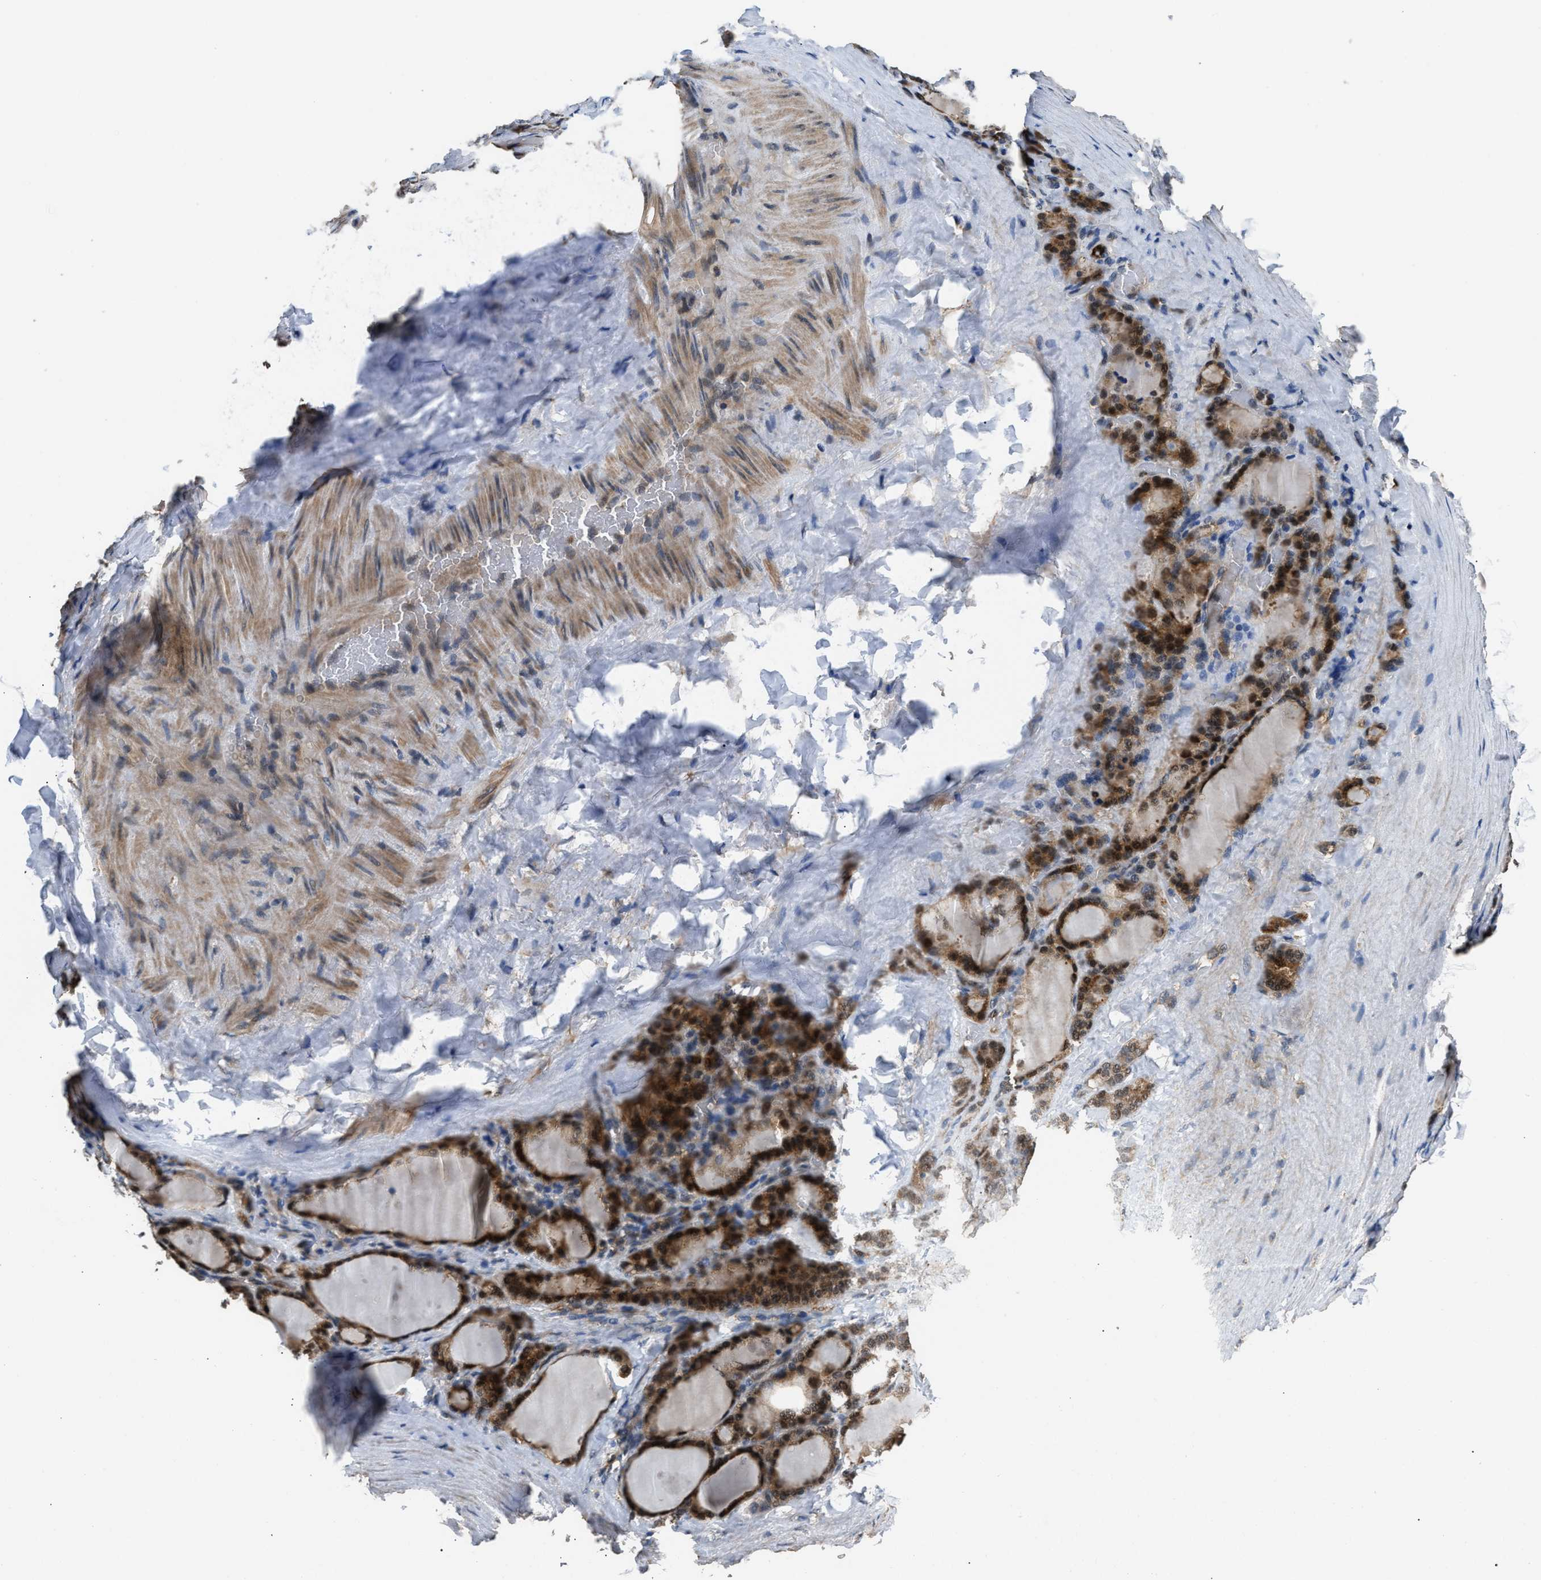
{"staining": {"intensity": "moderate", "quantity": ">75%", "location": "cytoplasmic/membranous,nuclear"}, "tissue": "thyroid gland", "cell_type": "Glandular cells", "image_type": "normal", "snomed": [{"axis": "morphology", "description": "Normal tissue, NOS"}, {"axis": "topography", "description": "Thyroid gland"}], "caption": "DAB immunohistochemical staining of normal human thyroid gland exhibits moderate cytoplasmic/membranous,nuclear protein positivity in approximately >75% of glandular cells.", "gene": "PPA1", "patient": {"sex": "female", "age": 28}}